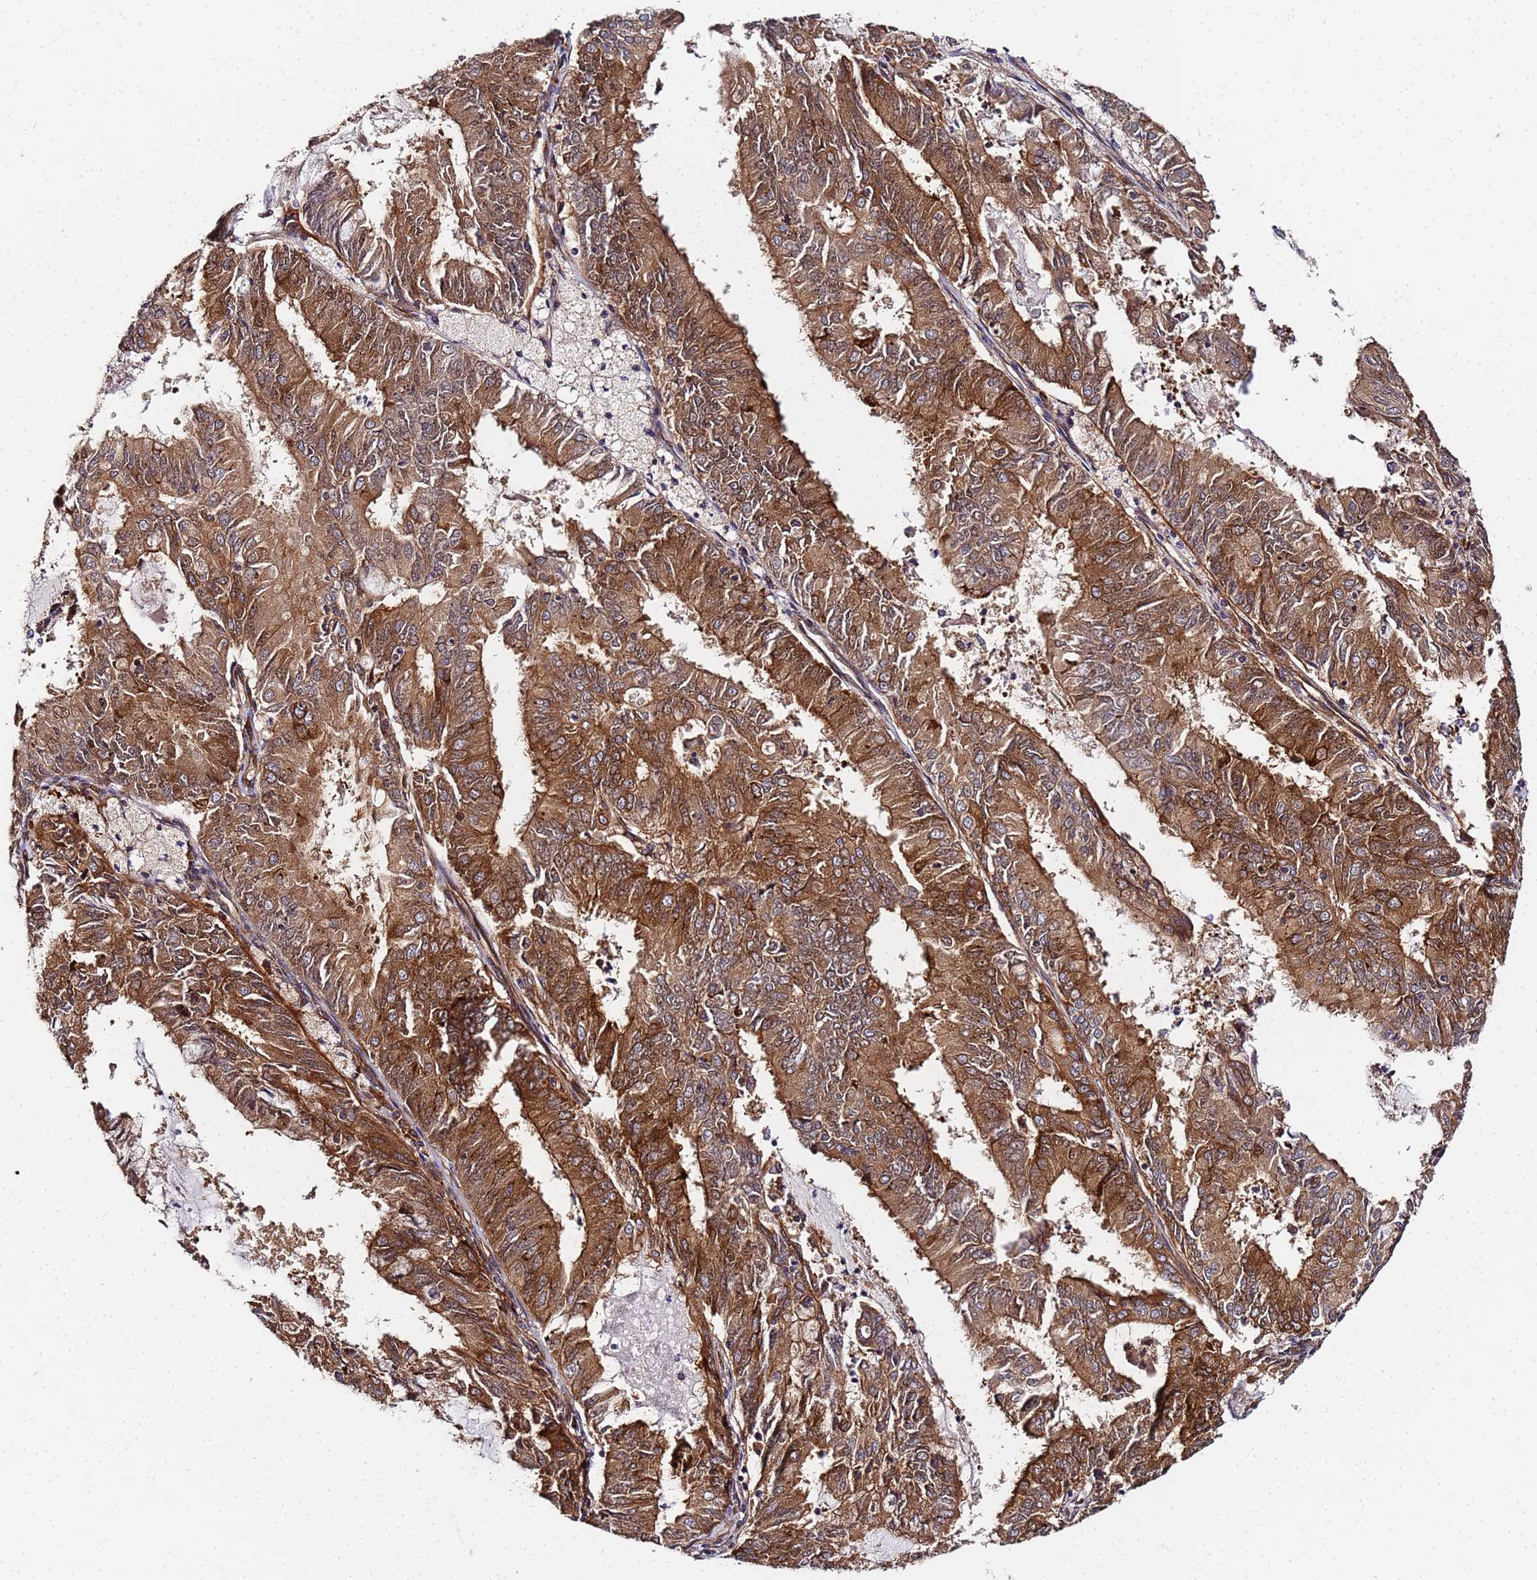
{"staining": {"intensity": "strong", "quantity": ">75%", "location": "cytoplasmic/membranous"}, "tissue": "endometrial cancer", "cell_type": "Tumor cells", "image_type": "cancer", "snomed": [{"axis": "morphology", "description": "Adenocarcinoma, NOS"}, {"axis": "topography", "description": "Endometrium"}], "caption": "An IHC histopathology image of neoplastic tissue is shown. Protein staining in brown shows strong cytoplasmic/membranous positivity in endometrial adenocarcinoma within tumor cells.", "gene": "UNC93B1", "patient": {"sex": "female", "age": 57}}